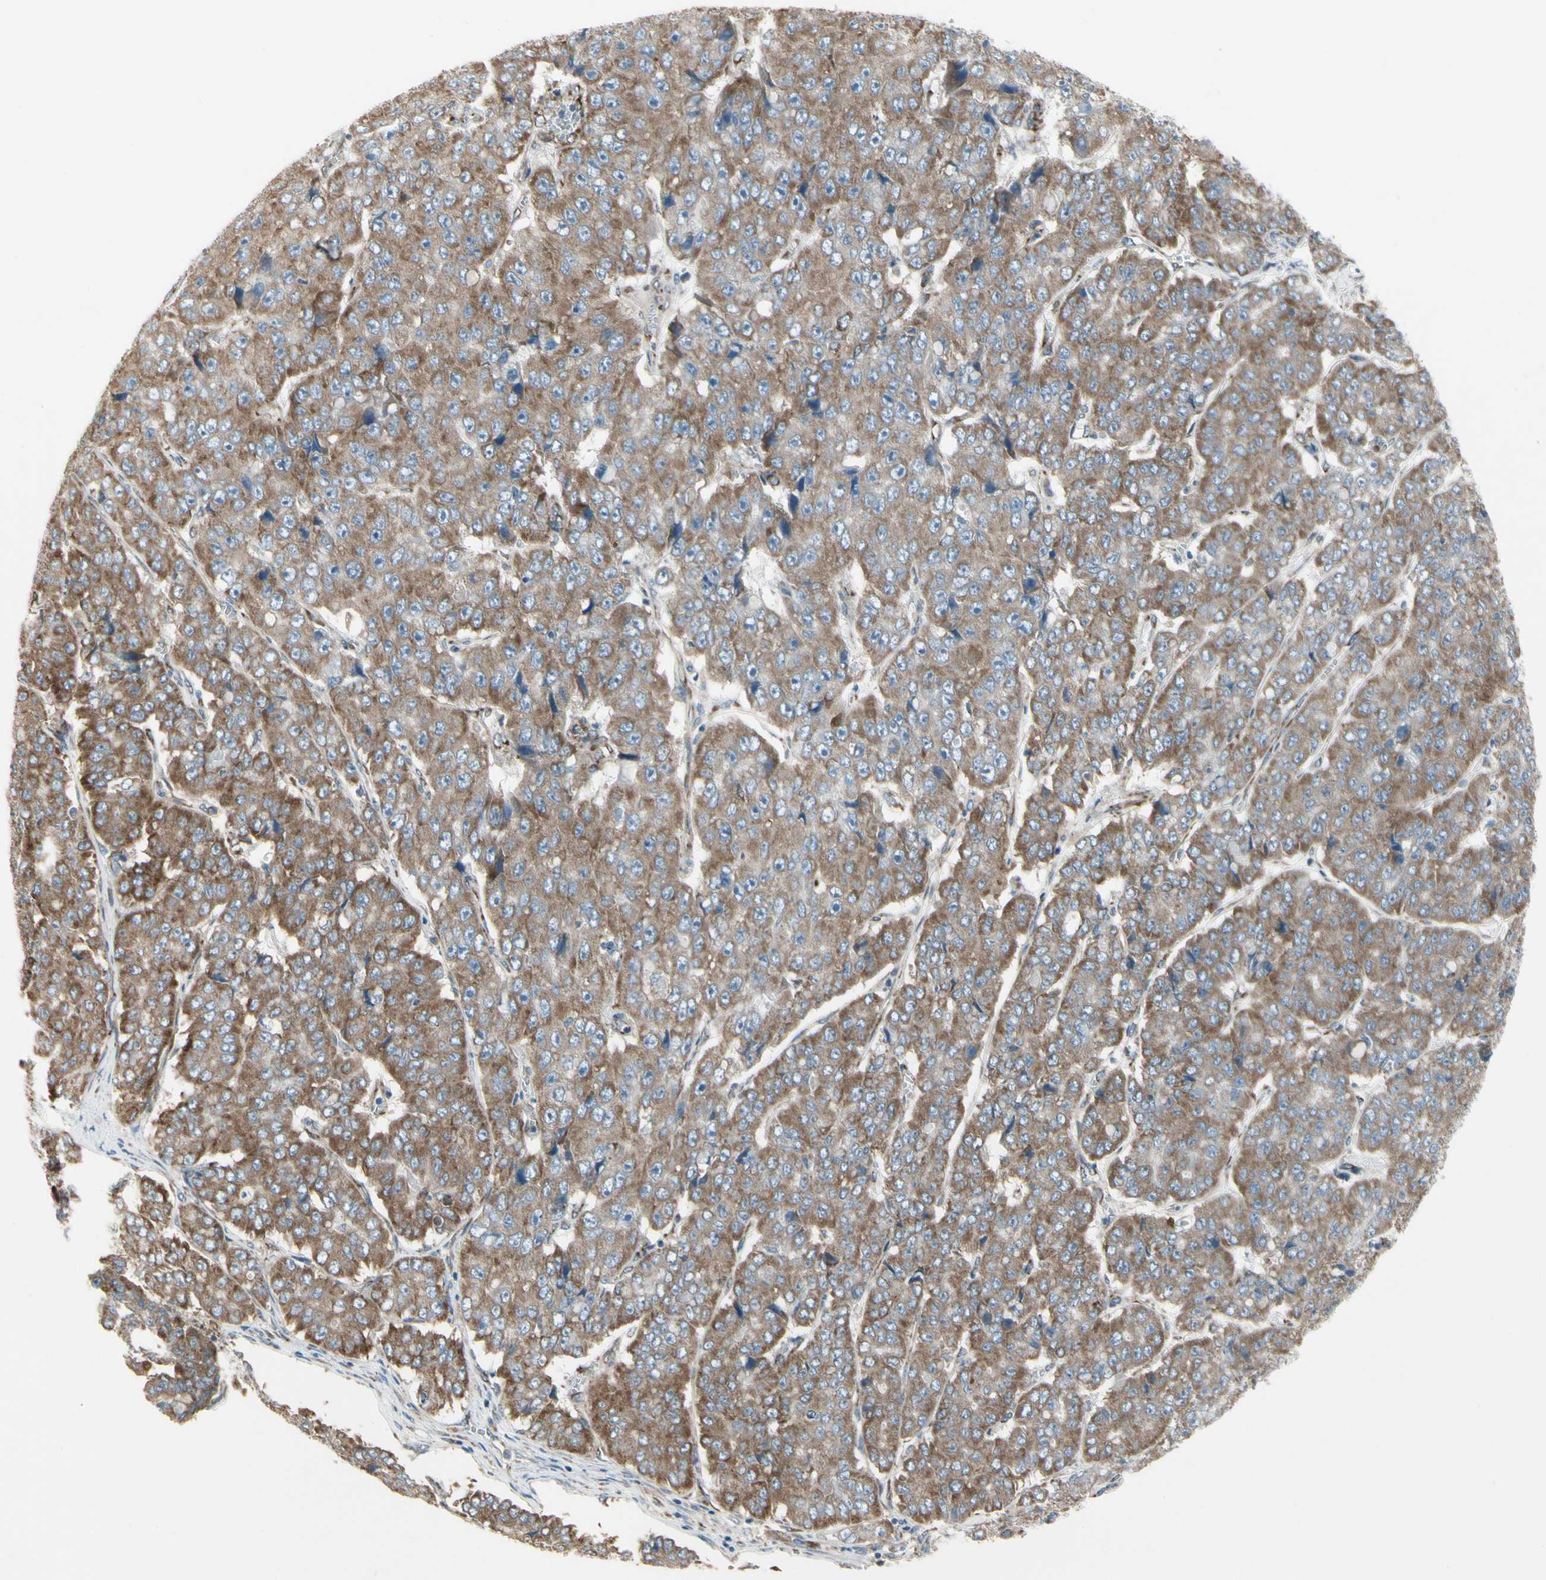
{"staining": {"intensity": "moderate", "quantity": ">75%", "location": "cytoplasmic/membranous"}, "tissue": "pancreatic cancer", "cell_type": "Tumor cells", "image_type": "cancer", "snomed": [{"axis": "morphology", "description": "Adenocarcinoma, NOS"}, {"axis": "topography", "description": "Pancreas"}], "caption": "Brown immunohistochemical staining in human pancreatic cancer (adenocarcinoma) exhibits moderate cytoplasmic/membranous positivity in about >75% of tumor cells.", "gene": "FNDC3A", "patient": {"sex": "male", "age": 50}}